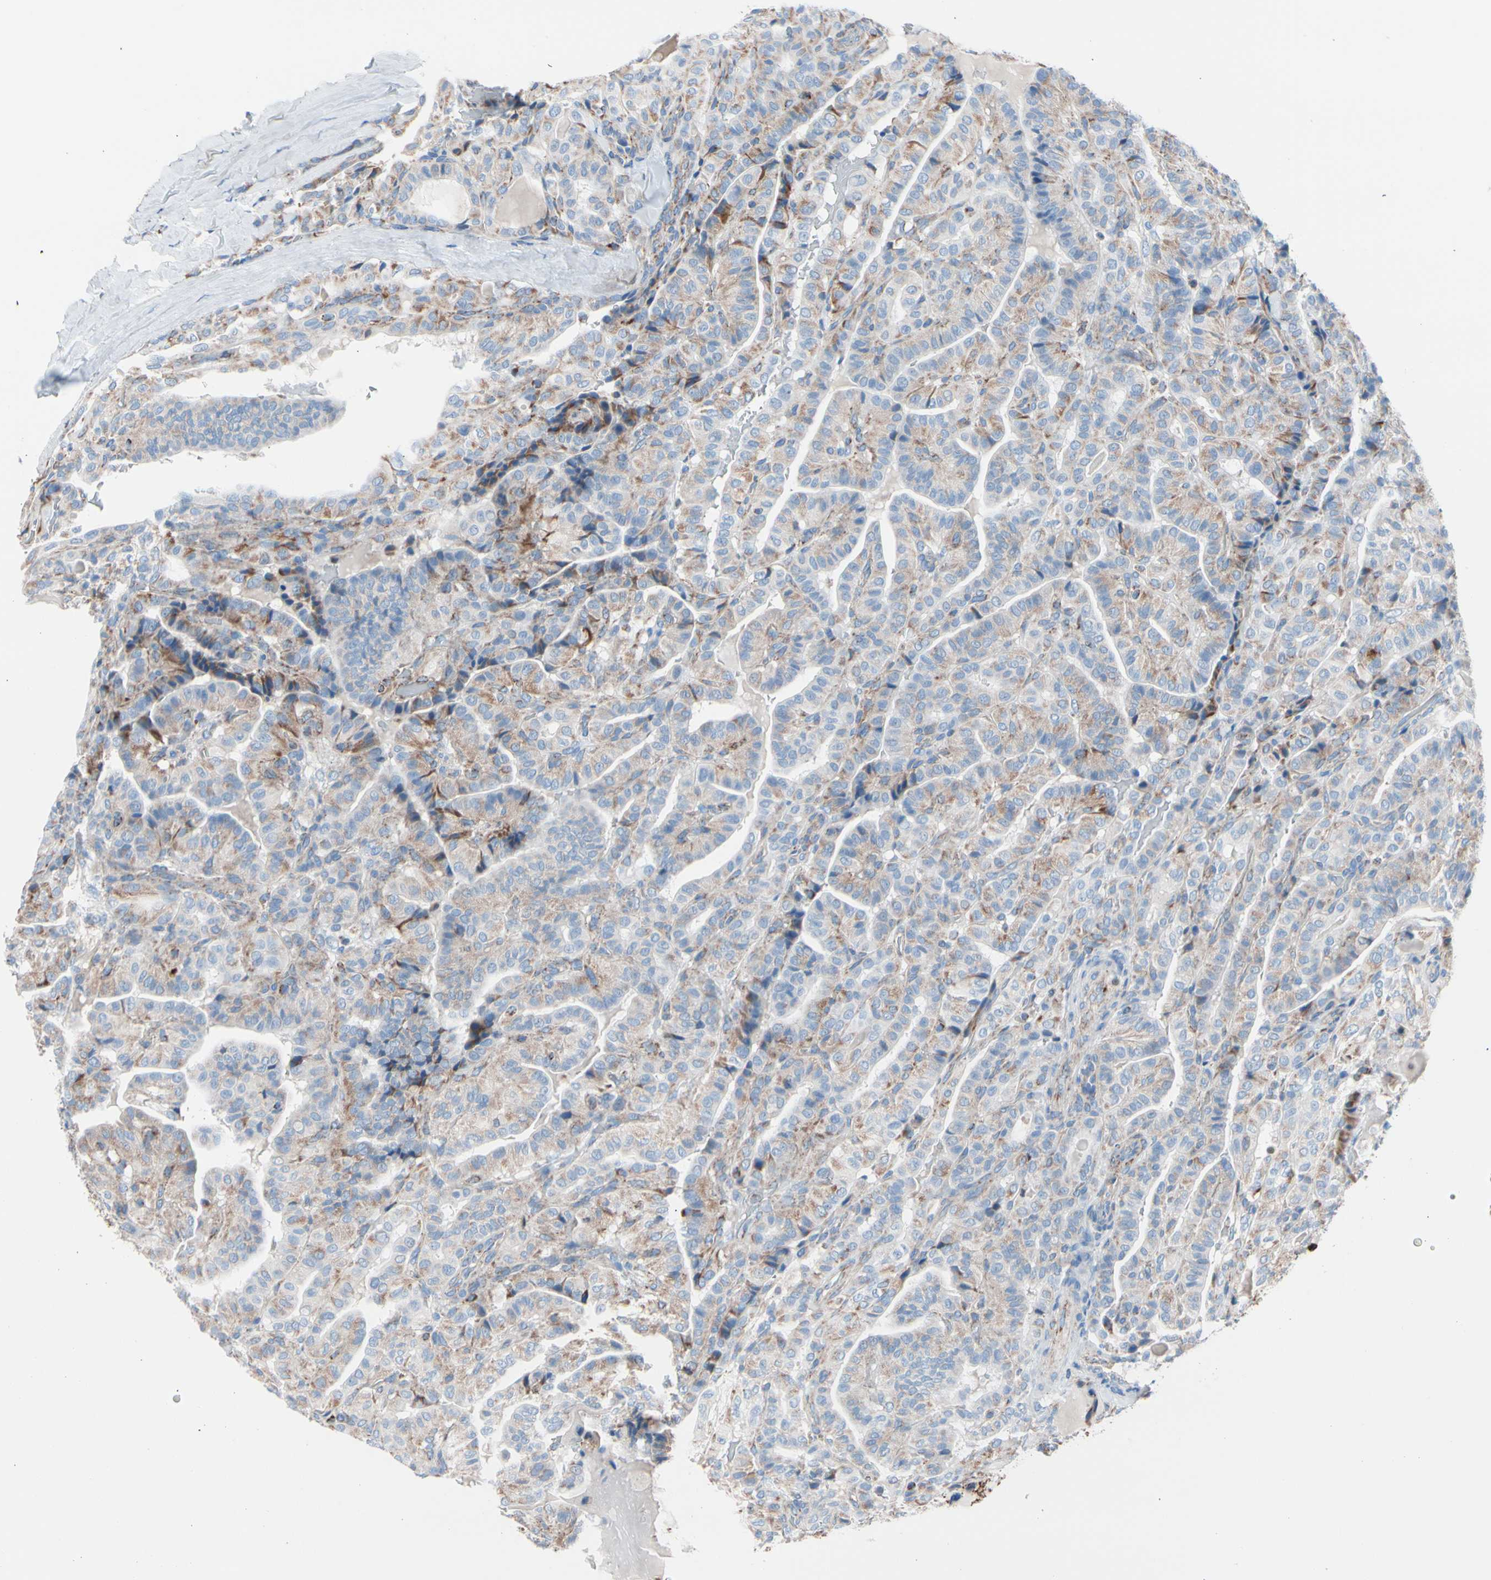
{"staining": {"intensity": "moderate", "quantity": "25%-75%", "location": "cytoplasmic/membranous"}, "tissue": "thyroid cancer", "cell_type": "Tumor cells", "image_type": "cancer", "snomed": [{"axis": "morphology", "description": "Papillary adenocarcinoma, NOS"}, {"axis": "topography", "description": "Thyroid gland"}], "caption": "Immunohistochemical staining of thyroid cancer demonstrates moderate cytoplasmic/membranous protein staining in approximately 25%-75% of tumor cells.", "gene": "HK1", "patient": {"sex": "male", "age": 77}}